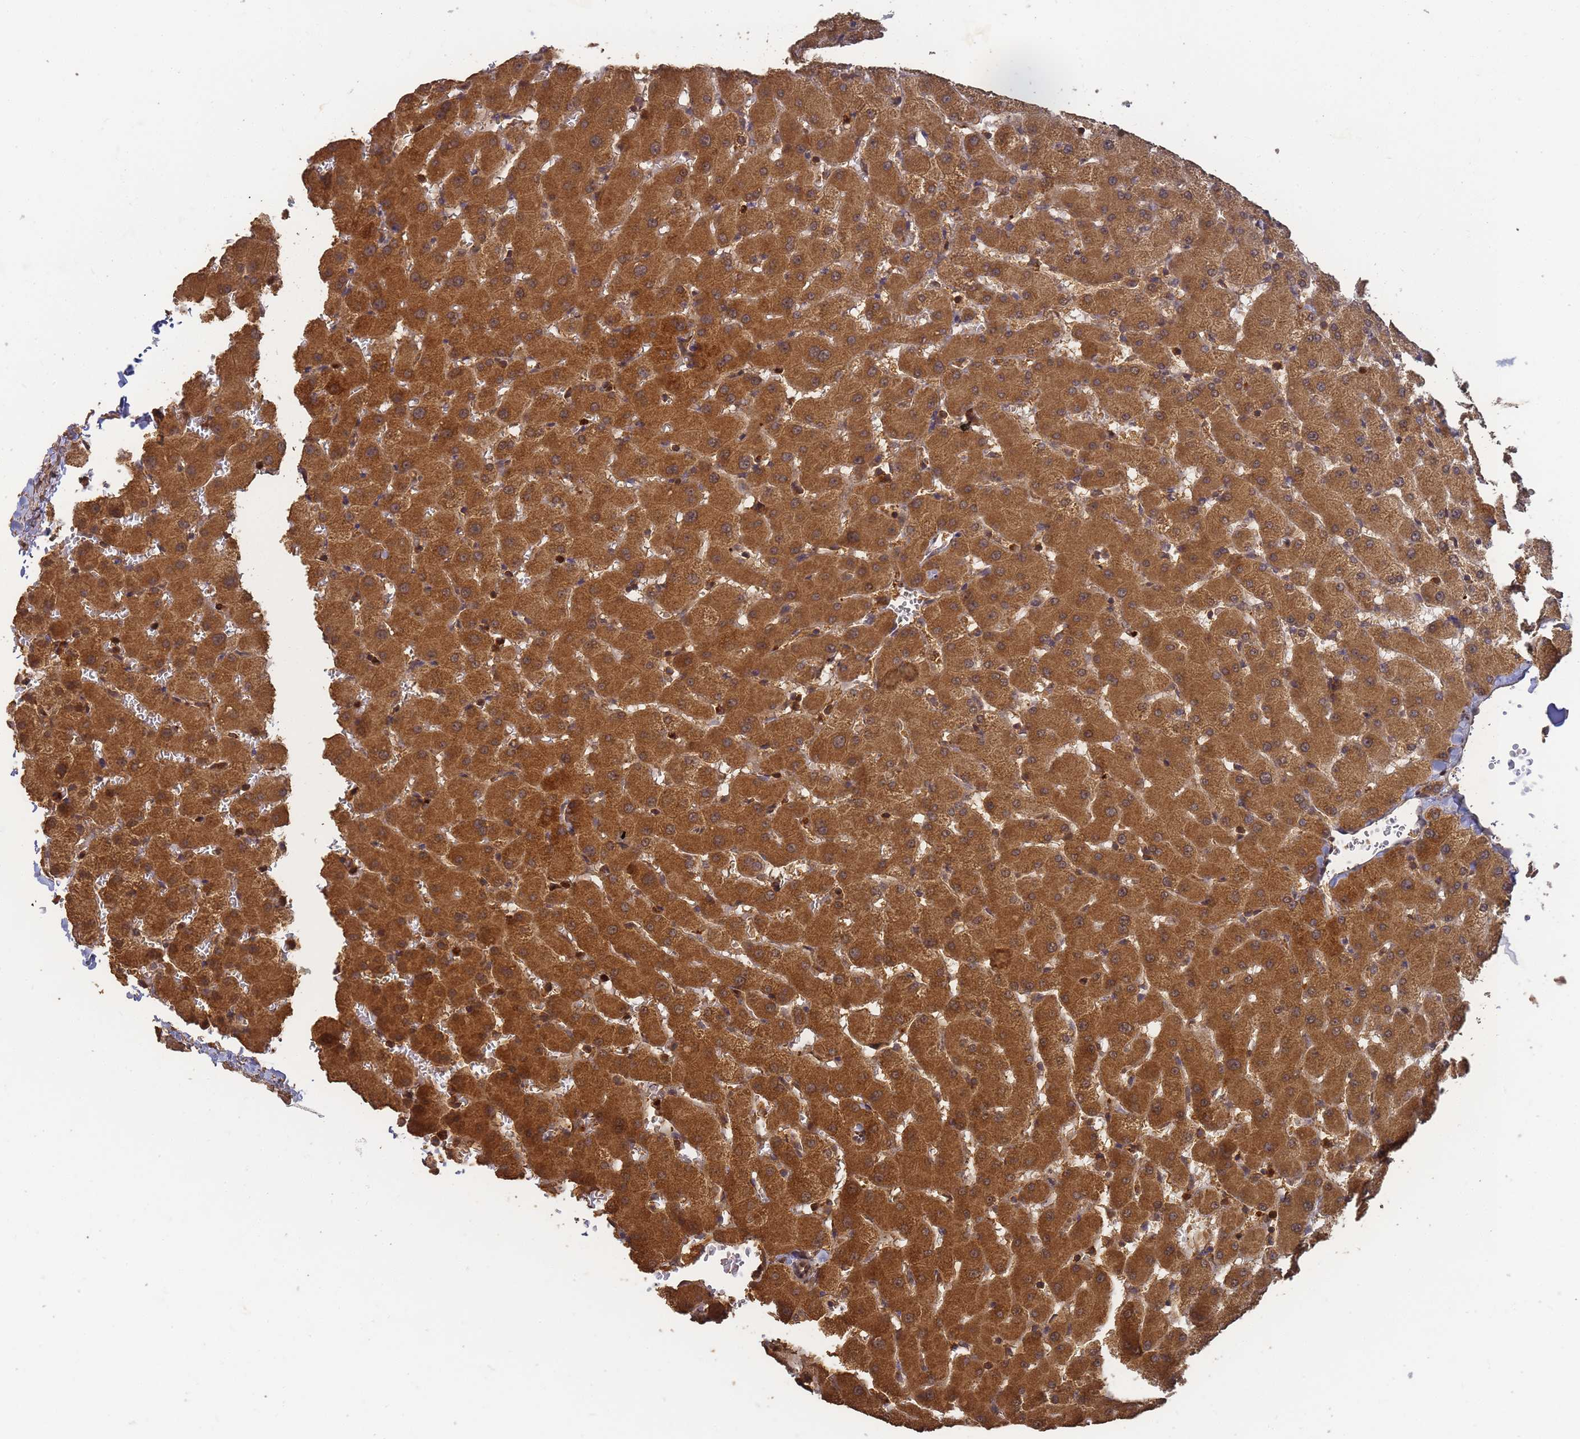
{"staining": {"intensity": "moderate", "quantity": "25%-75%", "location": "cytoplasmic/membranous"}, "tissue": "liver", "cell_type": "Cholangiocytes", "image_type": "normal", "snomed": [{"axis": "morphology", "description": "Normal tissue, NOS"}, {"axis": "topography", "description": "Liver"}], "caption": "Liver stained for a protein demonstrates moderate cytoplasmic/membranous positivity in cholangiocytes. The staining was performed using DAB (3,3'-diaminobenzidine) to visualize the protein expression in brown, while the nuclei were stained in blue with hematoxylin (Magnification: 20x).", "gene": "ALKBH1", "patient": {"sex": "female", "age": 63}}